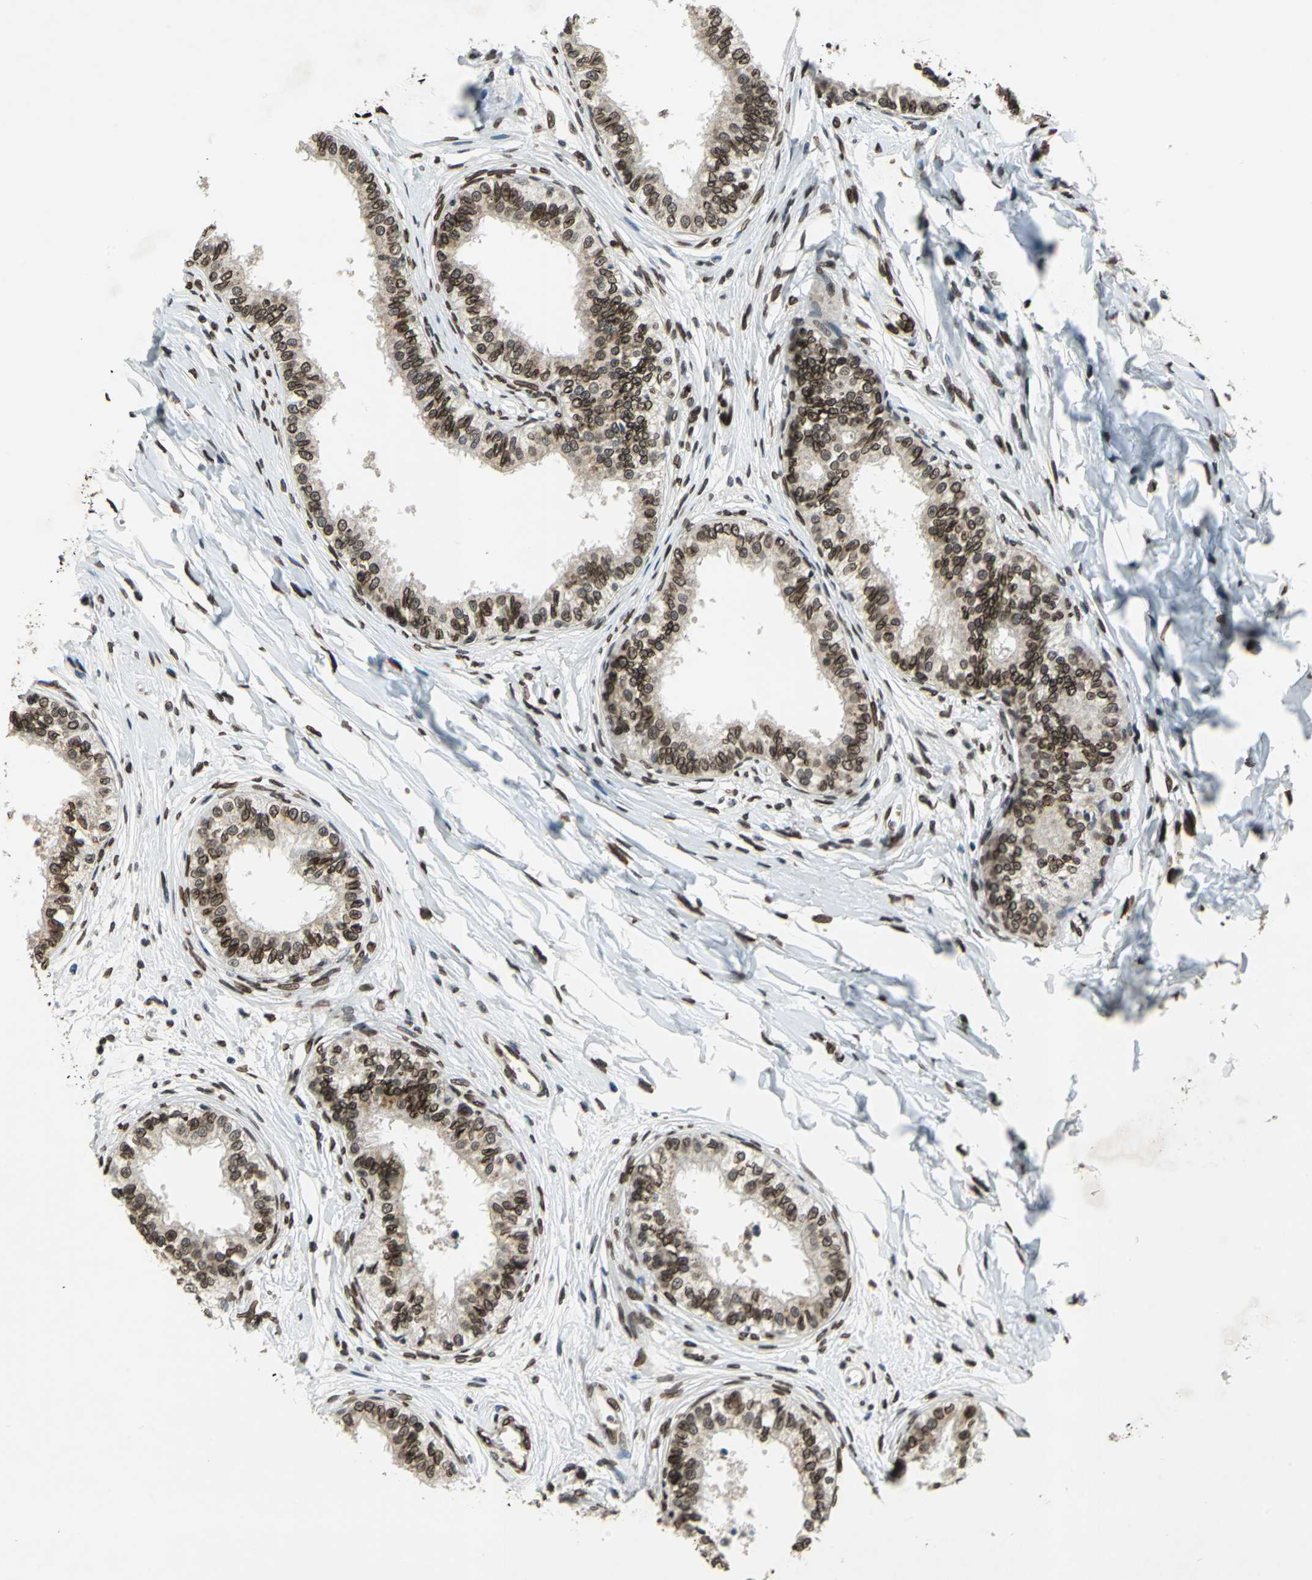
{"staining": {"intensity": "strong", "quantity": ">75%", "location": "cytoplasmic/membranous,nuclear"}, "tissue": "epididymis", "cell_type": "Glandular cells", "image_type": "normal", "snomed": [{"axis": "morphology", "description": "Normal tissue, NOS"}, {"axis": "morphology", "description": "Adenocarcinoma, metastatic, NOS"}, {"axis": "topography", "description": "Testis"}, {"axis": "topography", "description": "Epididymis"}], "caption": "The micrograph exhibits immunohistochemical staining of normal epididymis. There is strong cytoplasmic/membranous,nuclear expression is seen in approximately >75% of glandular cells. Nuclei are stained in blue.", "gene": "ISY1", "patient": {"sex": "male", "age": 26}}